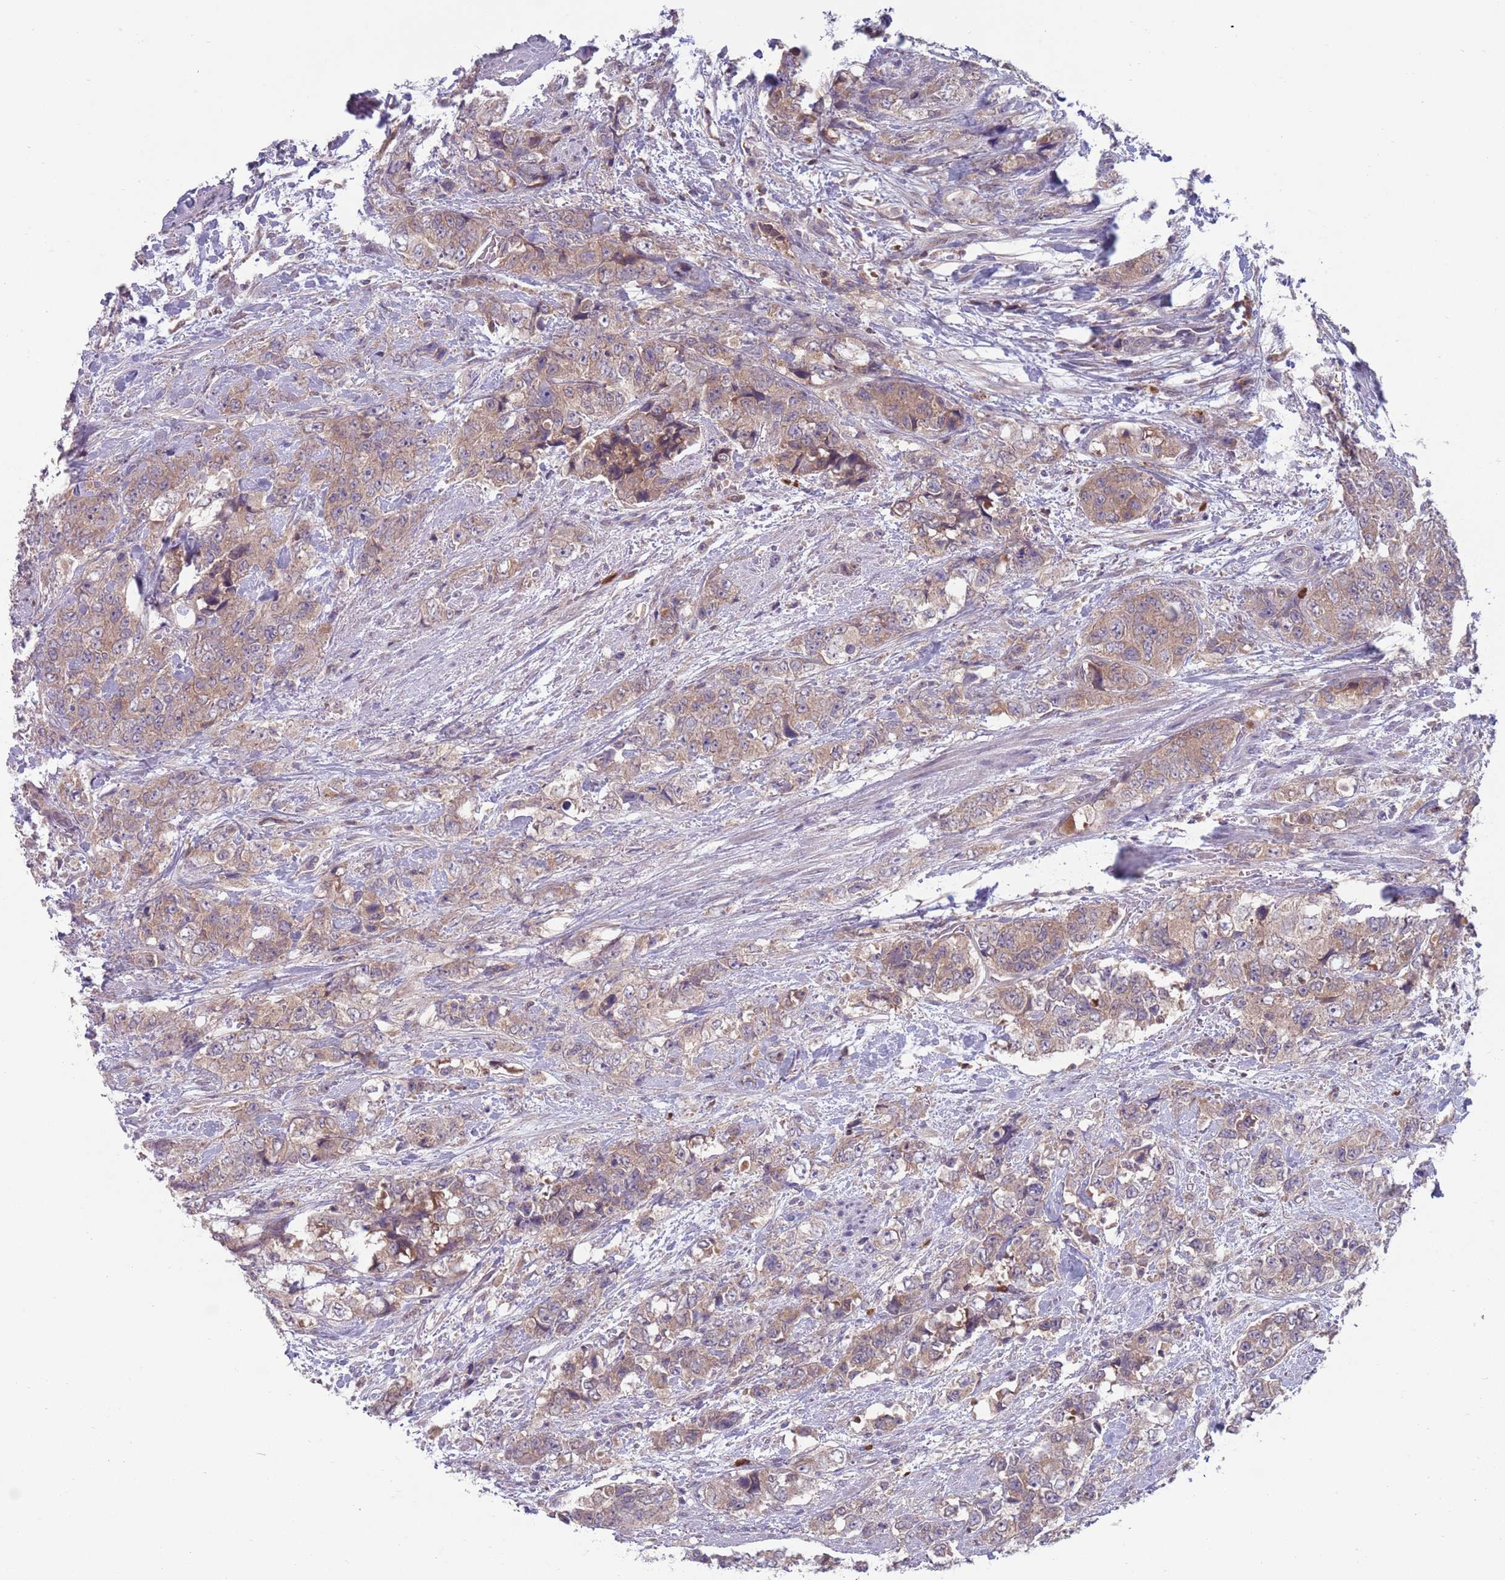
{"staining": {"intensity": "weak", "quantity": "25%-75%", "location": "cytoplasmic/membranous"}, "tissue": "urothelial cancer", "cell_type": "Tumor cells", "image_type": "cancer", "snomed": [{"axis": "morphology", "description": "Urothelial carcinoma, High grade"}, {"axis": "topography", "description": "Urinary bladder"}], "caption": "Human urothelial cancer stained with a protein marker reveals weak staining in tumor cells.", "gene": "TYW1", "patient": {"sex": "female", "age": 78}}